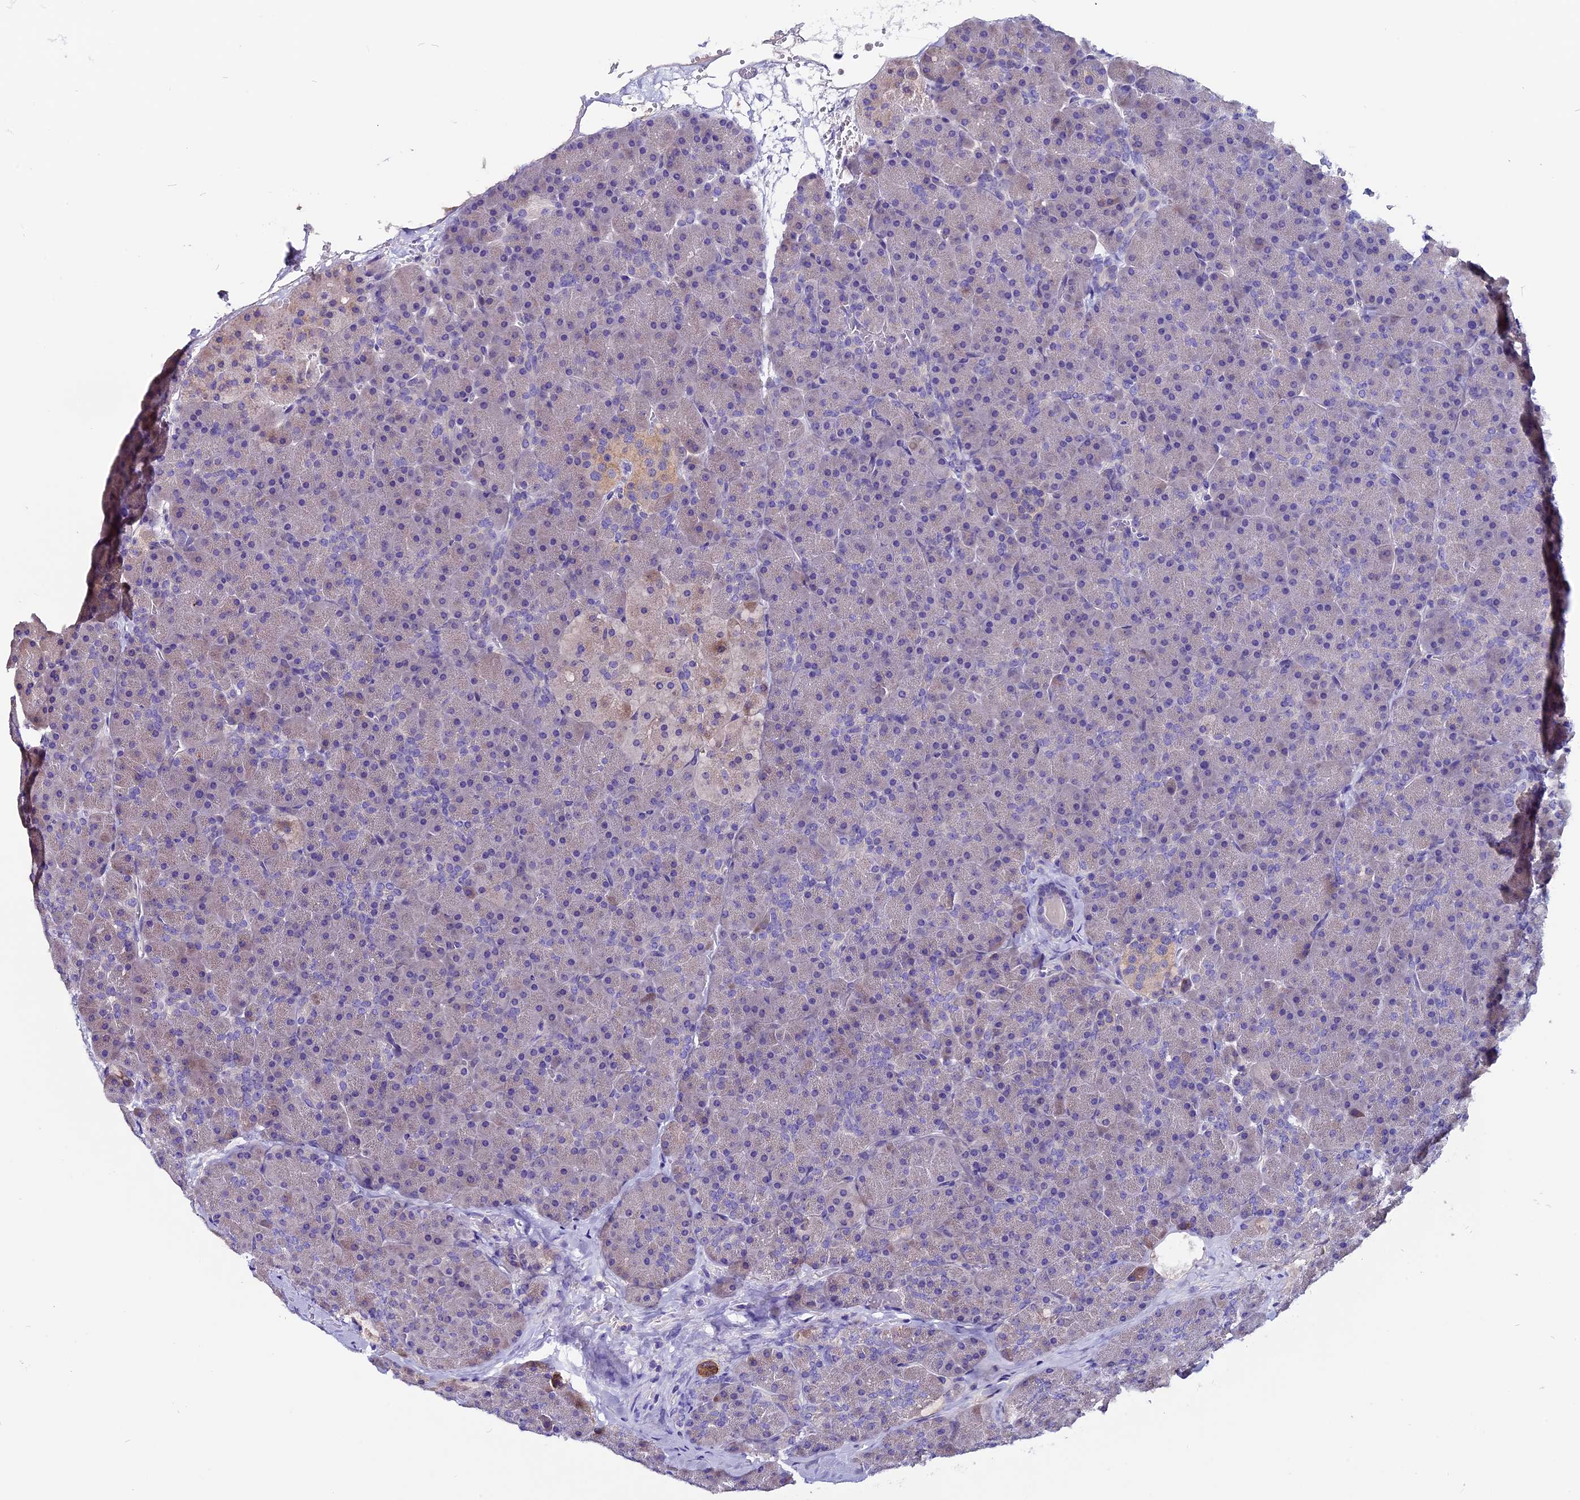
{"staining": {"intensity": "negative", "quantity": "none", "location": "none"}, "tissue": "pancreas", "cell_type": "Exocrine glandular cells", "image_type": "normal", "snomed": [{"axis": "morphology", "description": "Normal tissue, NOS"}, {"axis": "topography", "description": "Pancreas"}], "caption": "The photomicrograph reveals no staining of exocrine glandular cells in benign pancreas.", "gene": "CCBE1", "patient": {"sex": "male", "age": 36}}